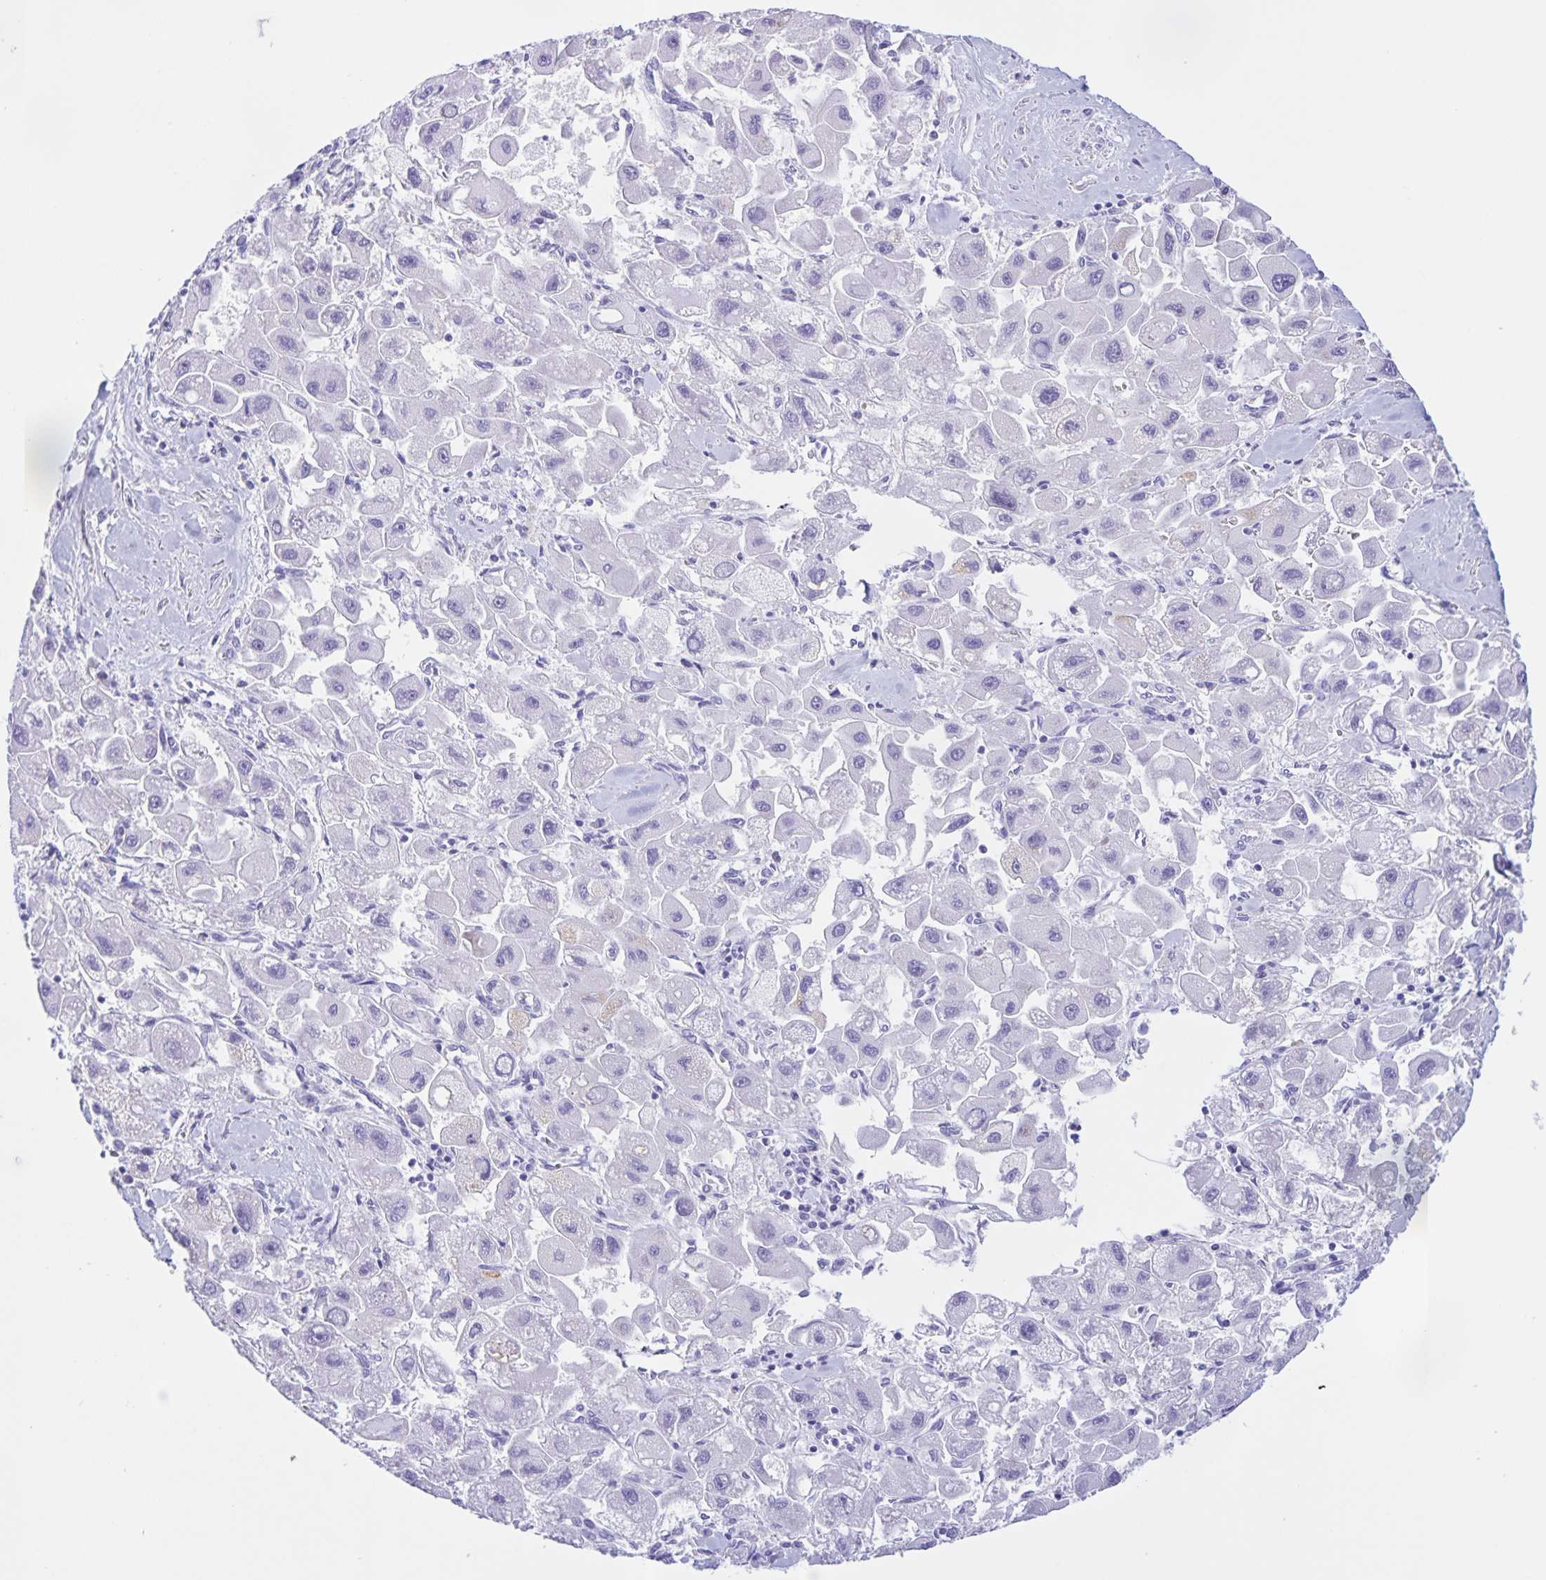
{"staining": {"intensity": "negative", "quantity": "none", "location": "none"}, "tissue": "liver cancer", "cell_type": "Tumor cells", "image_type": "cancer", "snomed": [{"axis": "morphology", "description": "Carcinoma, Hepatocellular, NOS"}, {"axis": "topography", "description": "Liver"}], "caption": "Liver cancer stained for a protein using immunohistochemistry (IHC) shows no staining tumor cells.", "gene": "TGIF2LX", "patient": {"sex": "male", "age": 24}}